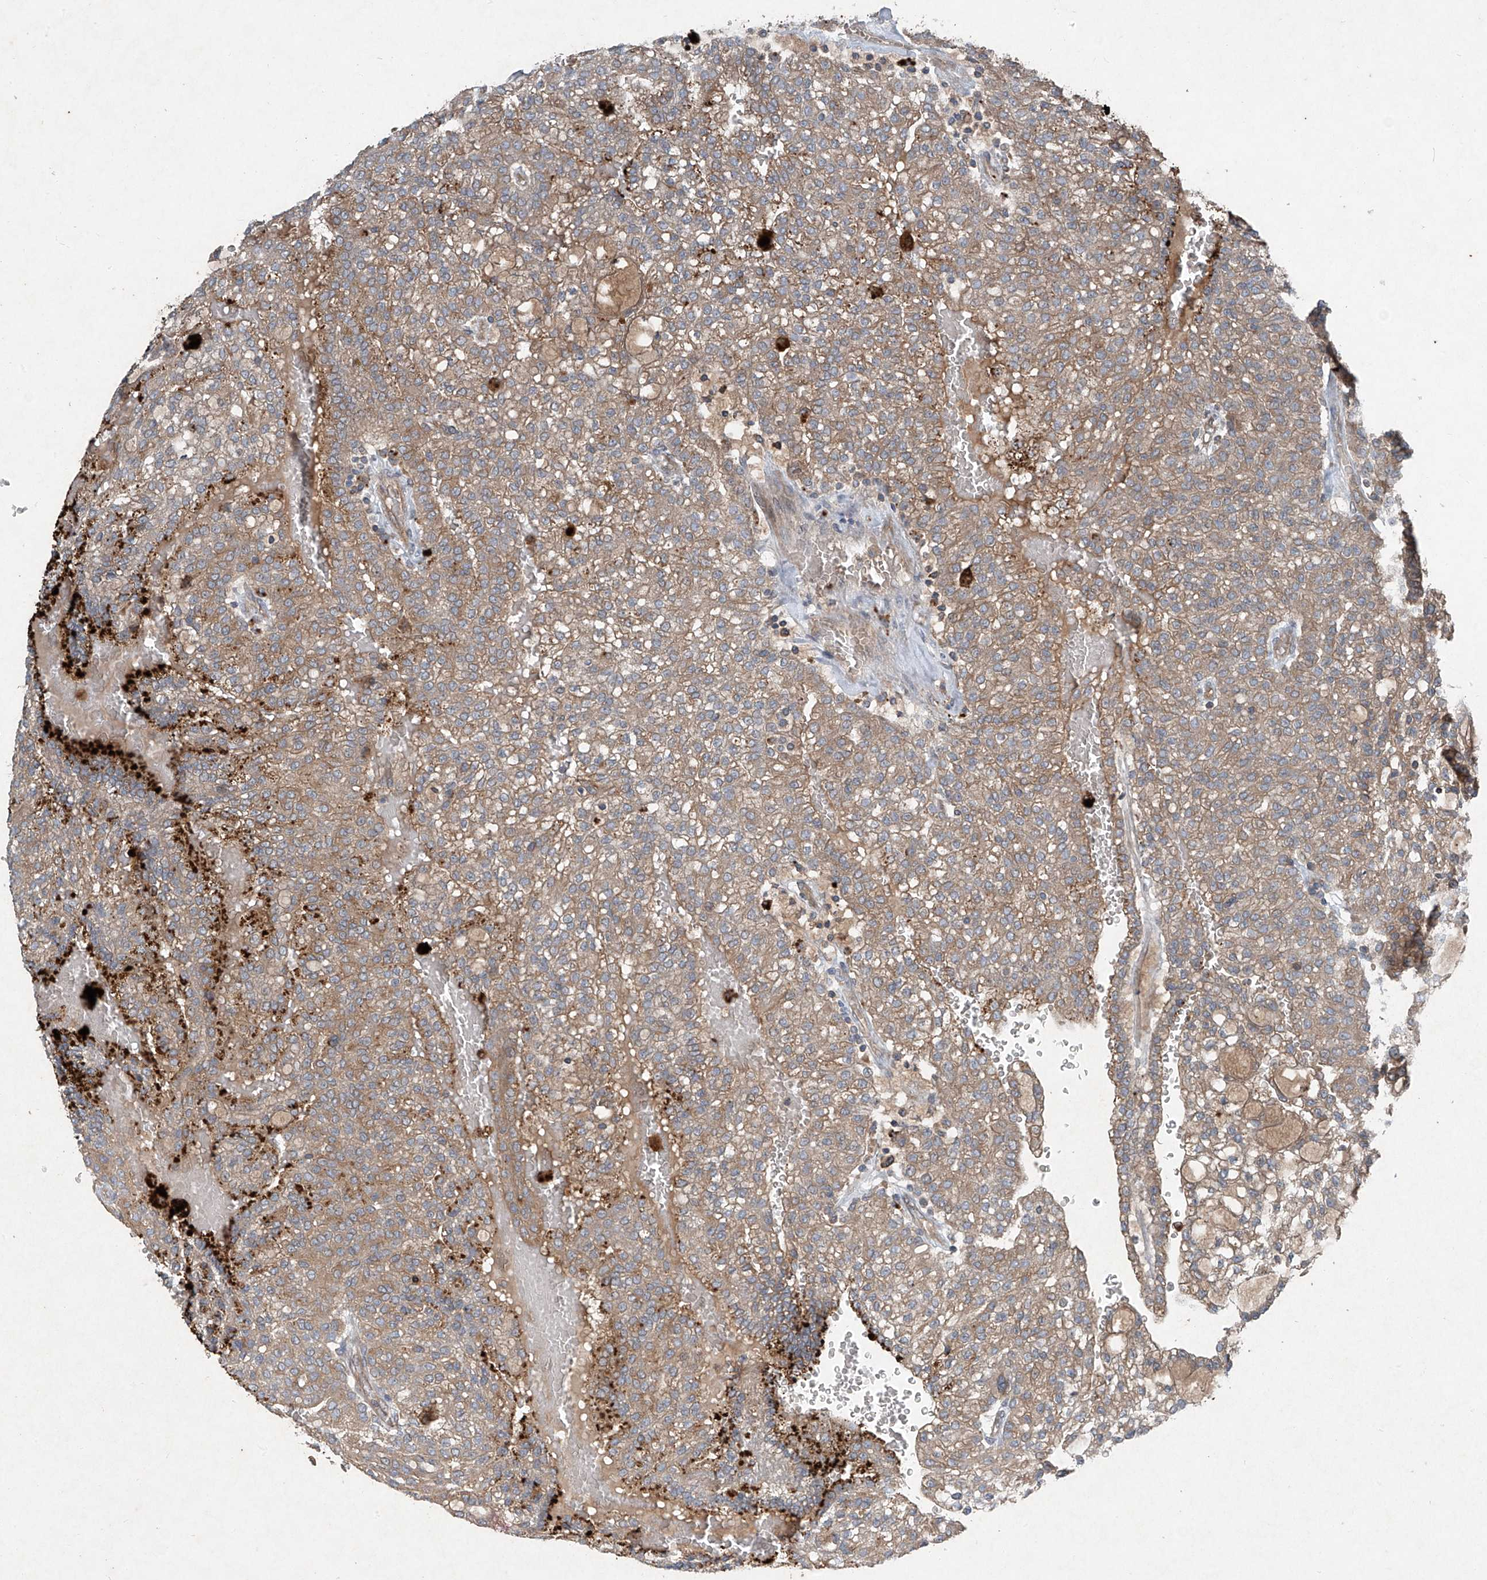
{"staining": {"intensity": "moderate", "quantity": ">75%", "location": "cytoplasmic/membranous"}, "tissue": "renal cancer", "cell_type": "Tumor cells", "image_type": "cancer", "snomed": [{"axis": "morphology", "description": "Adenocarcinoma, NOS"}, {"axis": "topography", "description": "Kidney"}], "caption": "There is medium levels of moderate cytoplasmic/membranous staining in tumor cells of renal adenocarcinoma, as demonstrated by immunohistochemical staining (brown color).", "gene": "FOXRED2", "patient": {"sex": "male", "age": 63}}